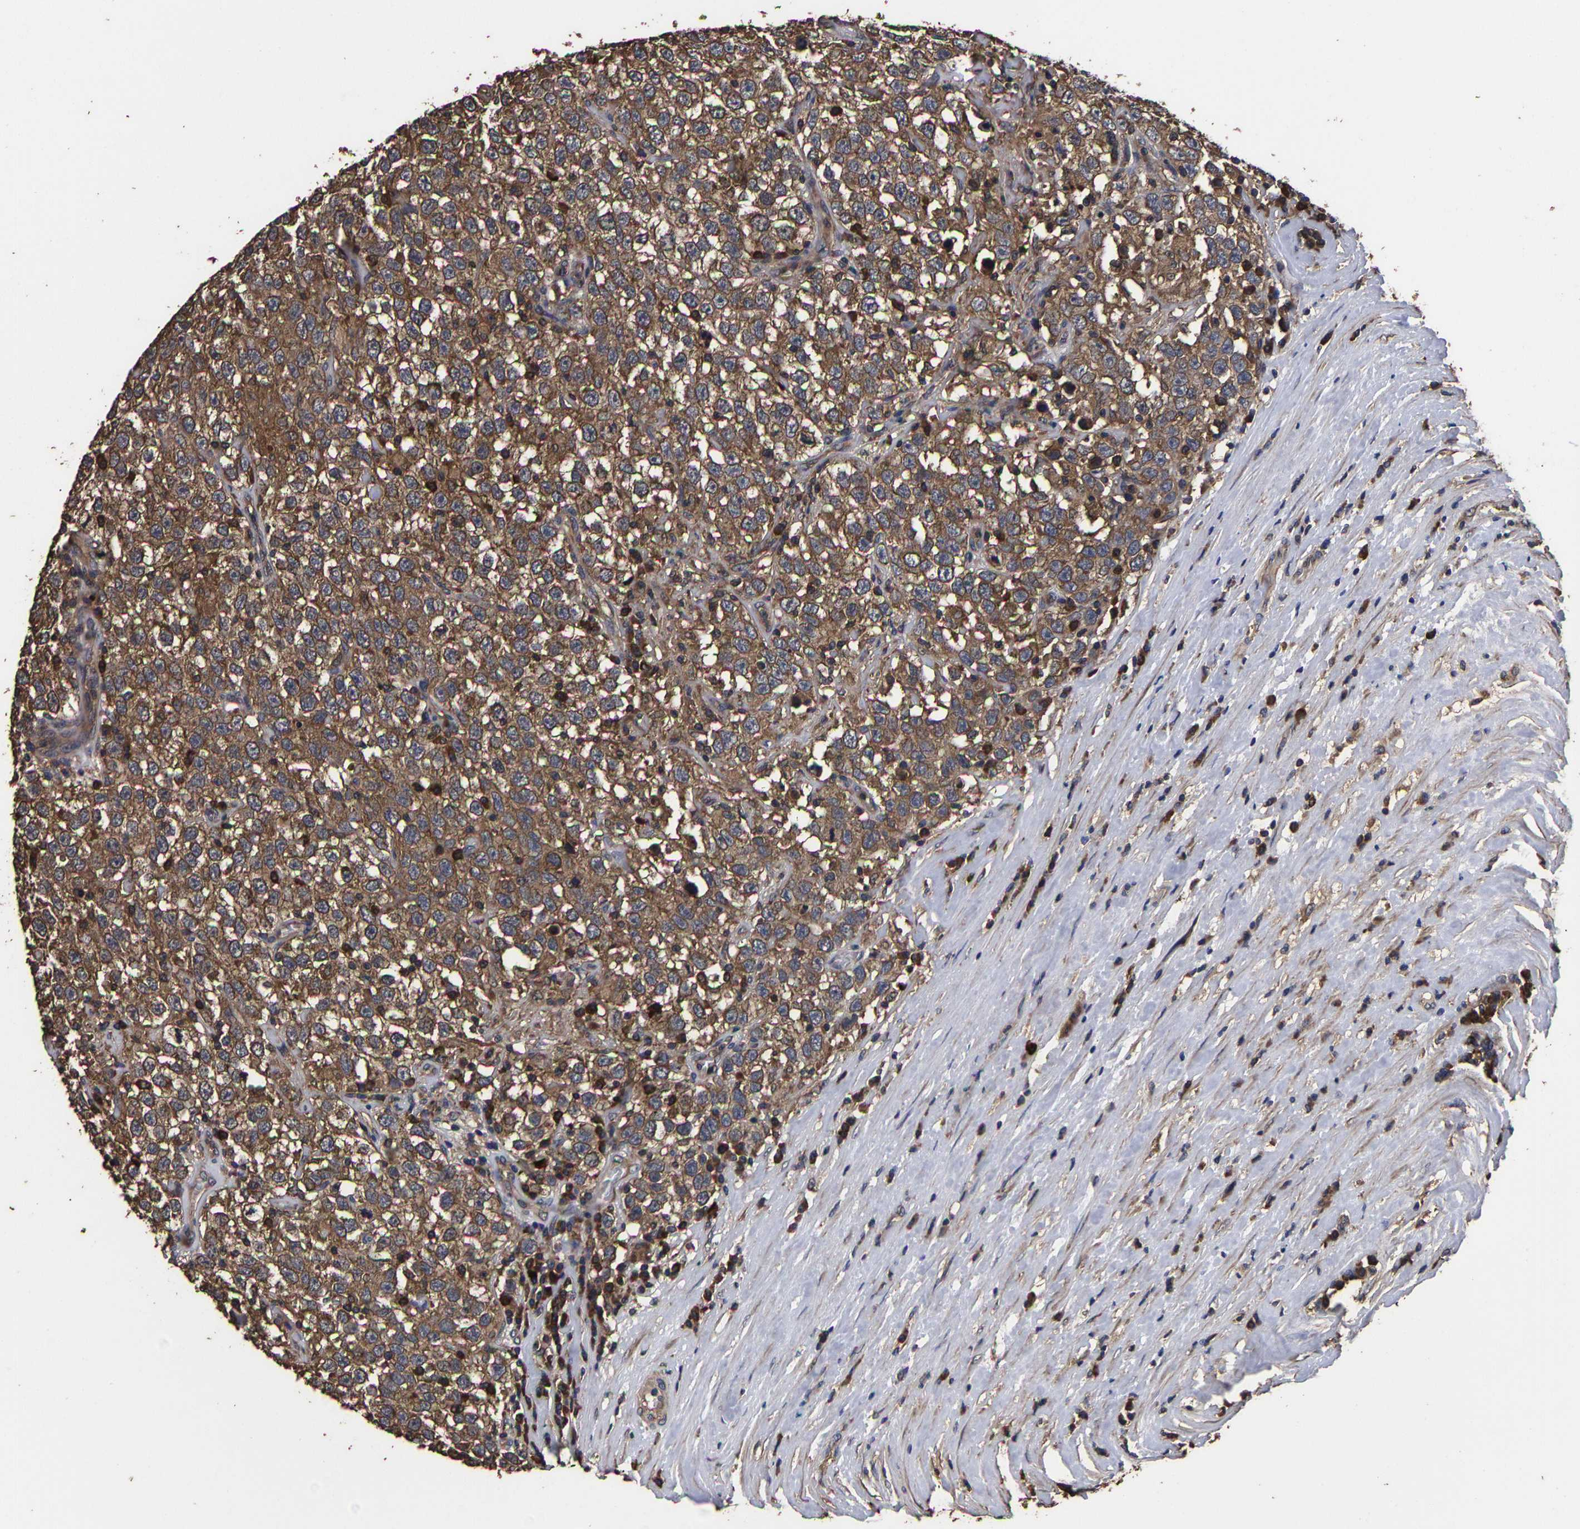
{"staining": {"intensity": "moderate", "quantity": ">75%", "location": "cytoplasmic/membranous"}, "tissue": "testis cancer", "cell_type": "Tumor cells", "image_type": "cancer", "snomed": [{"axis": "morphology", "description": "Seminoma, NOS"}, {"axis": "topography", "description": "Testis"}], "caption": "Immunohistochemistry of testis cancer displays medium levels of moderate cytoplasmic/membranous expression in approximately >75% of tumor cells.", "gene": "ITCH", "patient": {"sex": "male", "age": 41}}